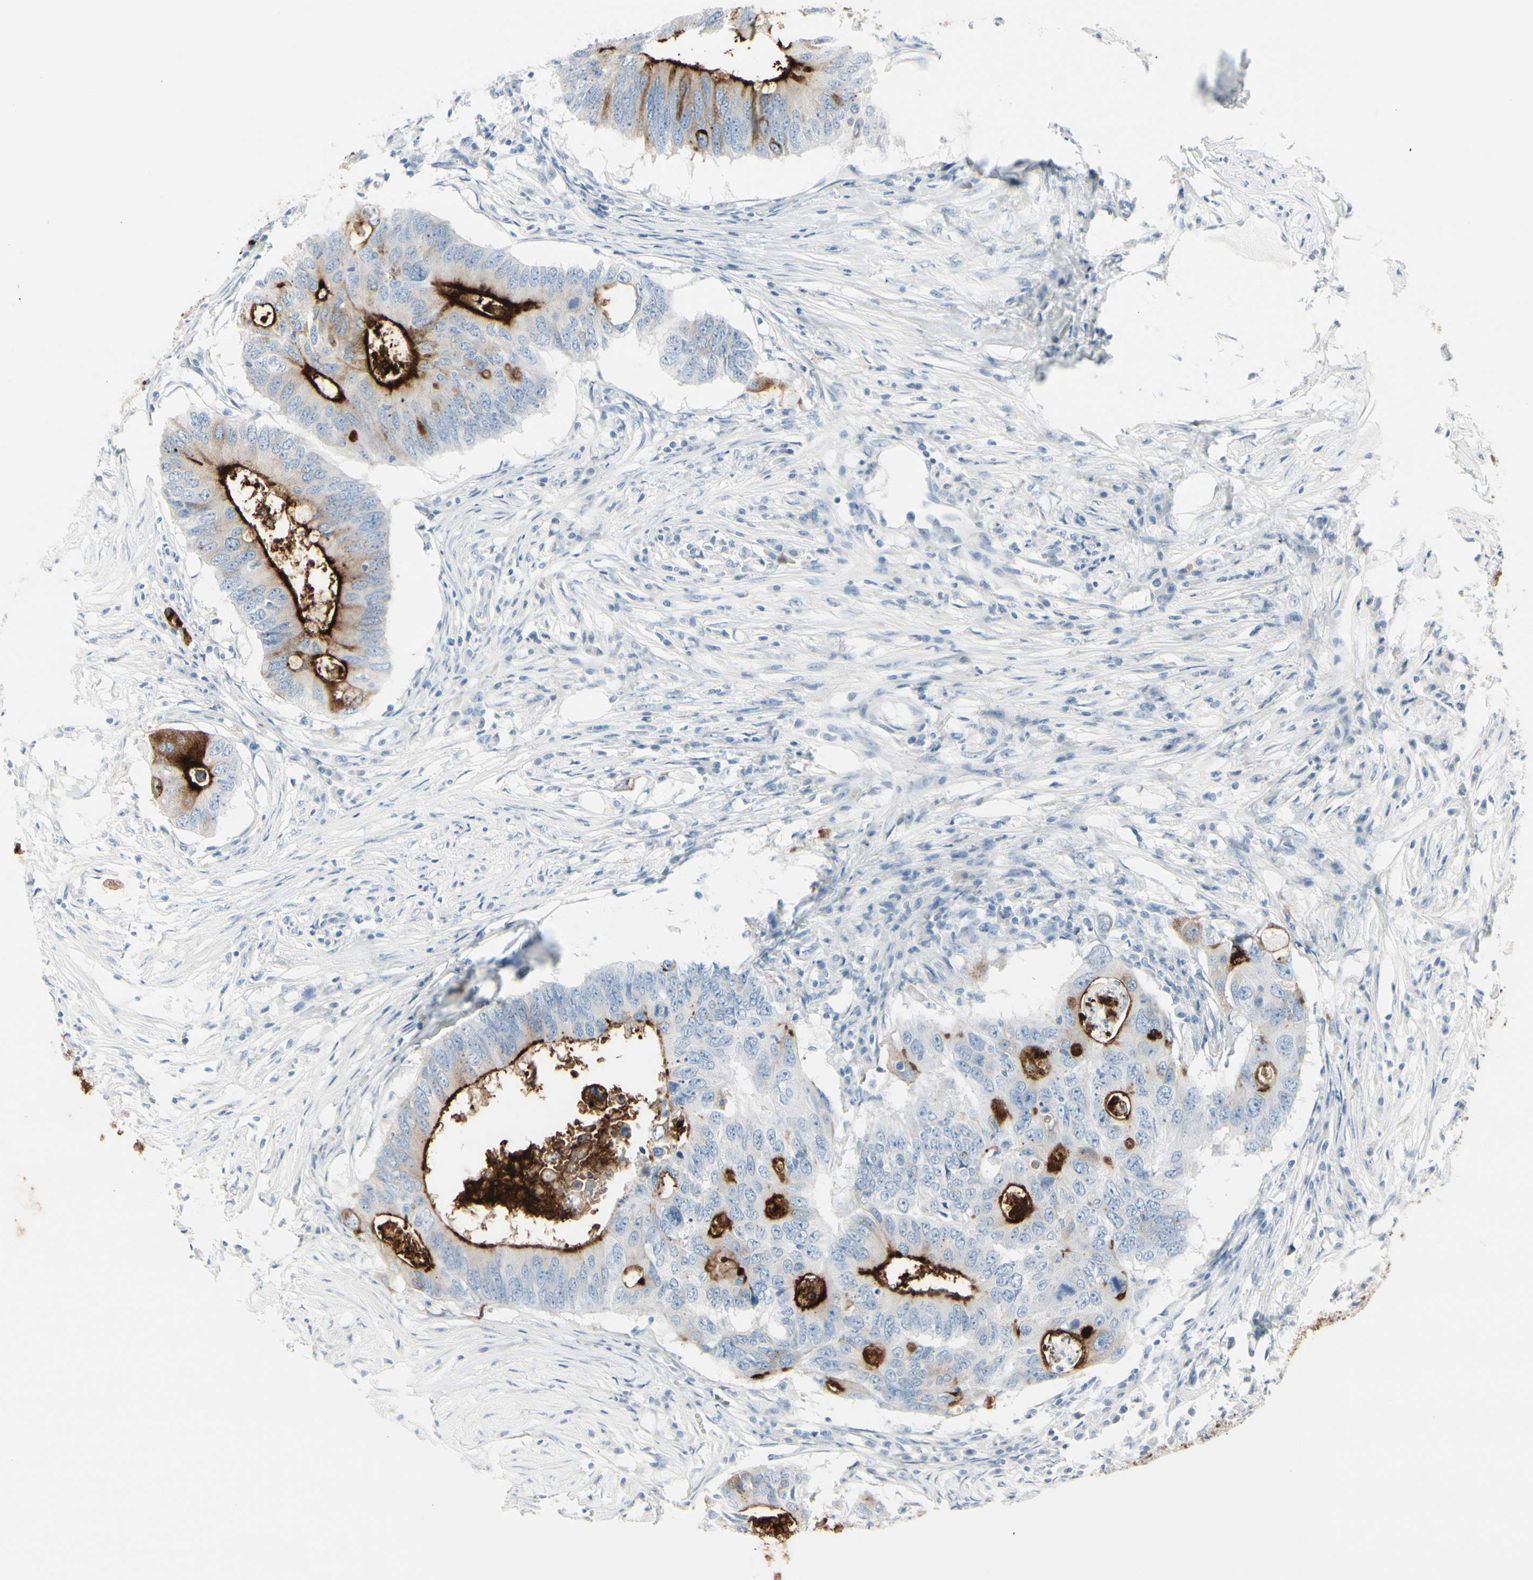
{"staining": {"intensity": "moderate", "quantity": "25%-75%", "location": "cytoplasmic/membranous"}, "tissue": "colorectal cancer", "cell_type": "Tumor cells", "image_type": "cancer", "snomed": [{"axis": "morphology", "description": "Adenocarcinoma, NOS"}, {"axis": "topography", "description": "Colon"}], "caption": "The micrograph exhibits a brown stain indicating the presence of a protein in the cytoplasmic/membranous of tumor cells in colorectal cancer.", "gene": "CDHR5", "patient": {"sex": "male", "age": 71}}